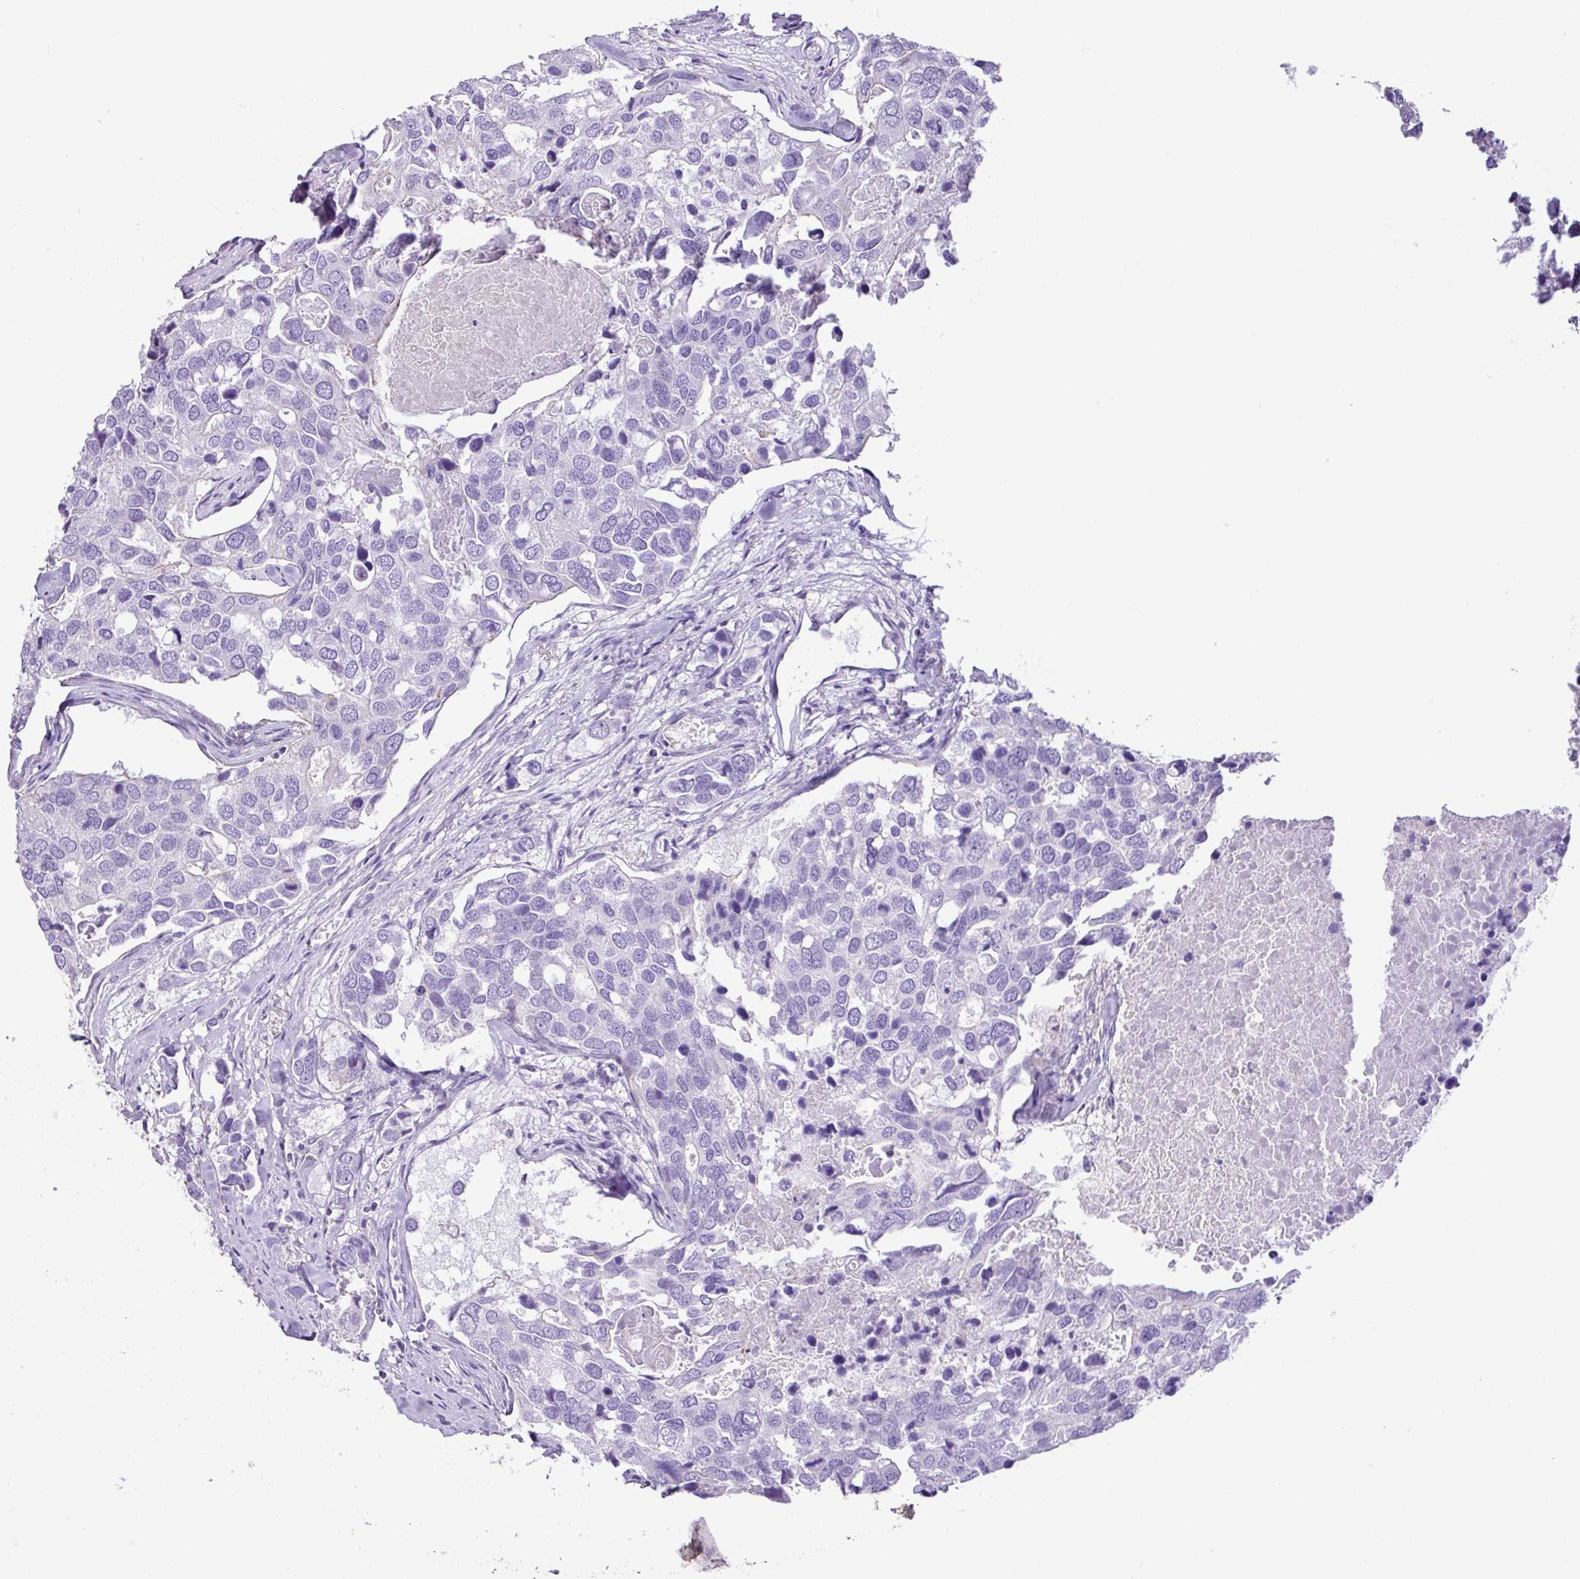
{"staining": {"intensity": "negative", "quantity": "none", "location": "none"}, "tissue": "breast cancer", "cell_type": "Tumor cells", "image_type": "cancer", "snomed": [{"axis": "morphology", "description": "Duct carcinoma"}, {"axis": "topography", "description": "Breast"}], "caption": "Histopathology image shows no protein positivity in tumor cells of breast cancer tissue.", "gene": "ZNF334", "patient": {"sex": "female", "age": 83}}